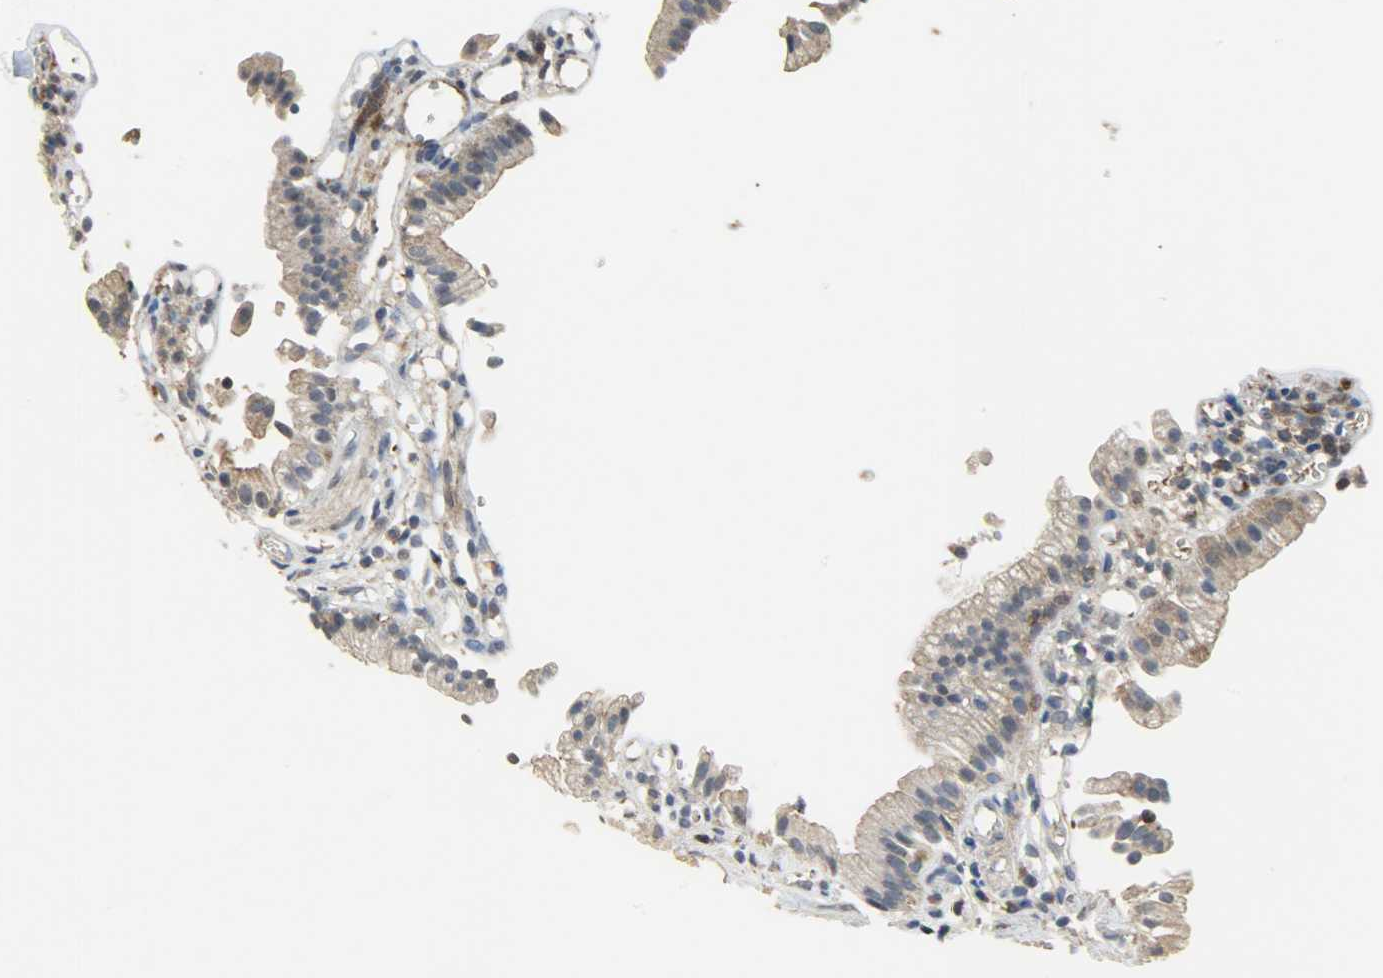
{"staining": {"intensity": "moderate", "quantity": ">75%", "location": "cytoplasmic/membranous"}, "tissue": "gallbladder", "cell_type": "Glandular cells", "image_type": "normal", "snomed": [{"axis": "morphology", "description": "Normal tissue, NOS"}, {"axis": "topography", "description": "Gallbladder"}], "caption": "A medium amount of moderate cytoplasmic/membranous positivity is present in about >75% of glandular cells in normal gallbladder.", "gene": "TRIM21", "patient": {"sex": "male", "age": 65}}